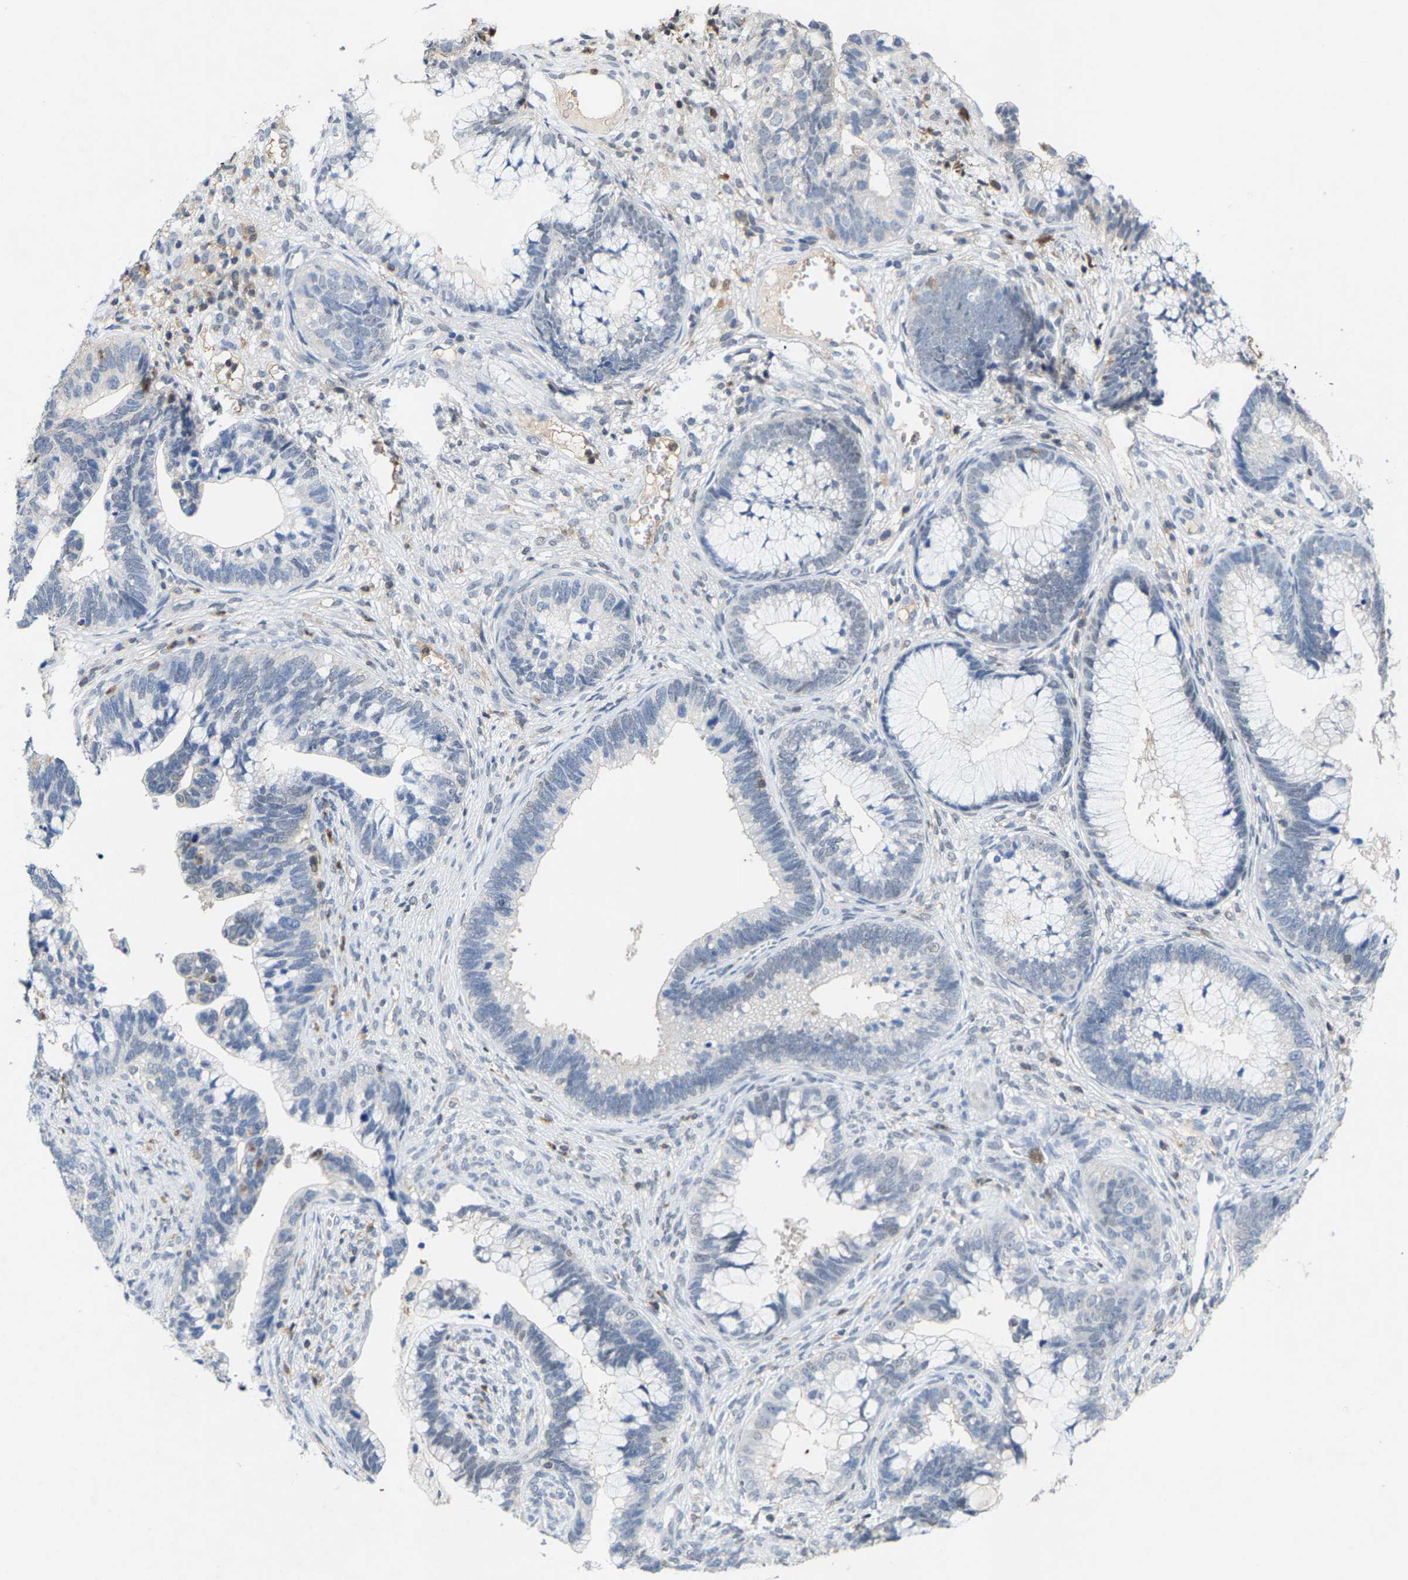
{"staining": {"intensity": "negative", "quantity": "none", "location": "none"}, "tissue": "cervical cancer", "cell_type": "Tumor cells", "image_type": "cancer", "snomed": [{"axis": "morphology", "description": "Adenocarcinoma, NOS"}, {"axis": "topography", "description": "Cervix"}], "caption": "High power microscopy image of an IHC histopathology image of cervical cancer (adenocarcinoma), revealing no significant expression in tumor cells.", "gene": "FGD3", "patient": {"sex": "female", "age": 44}}